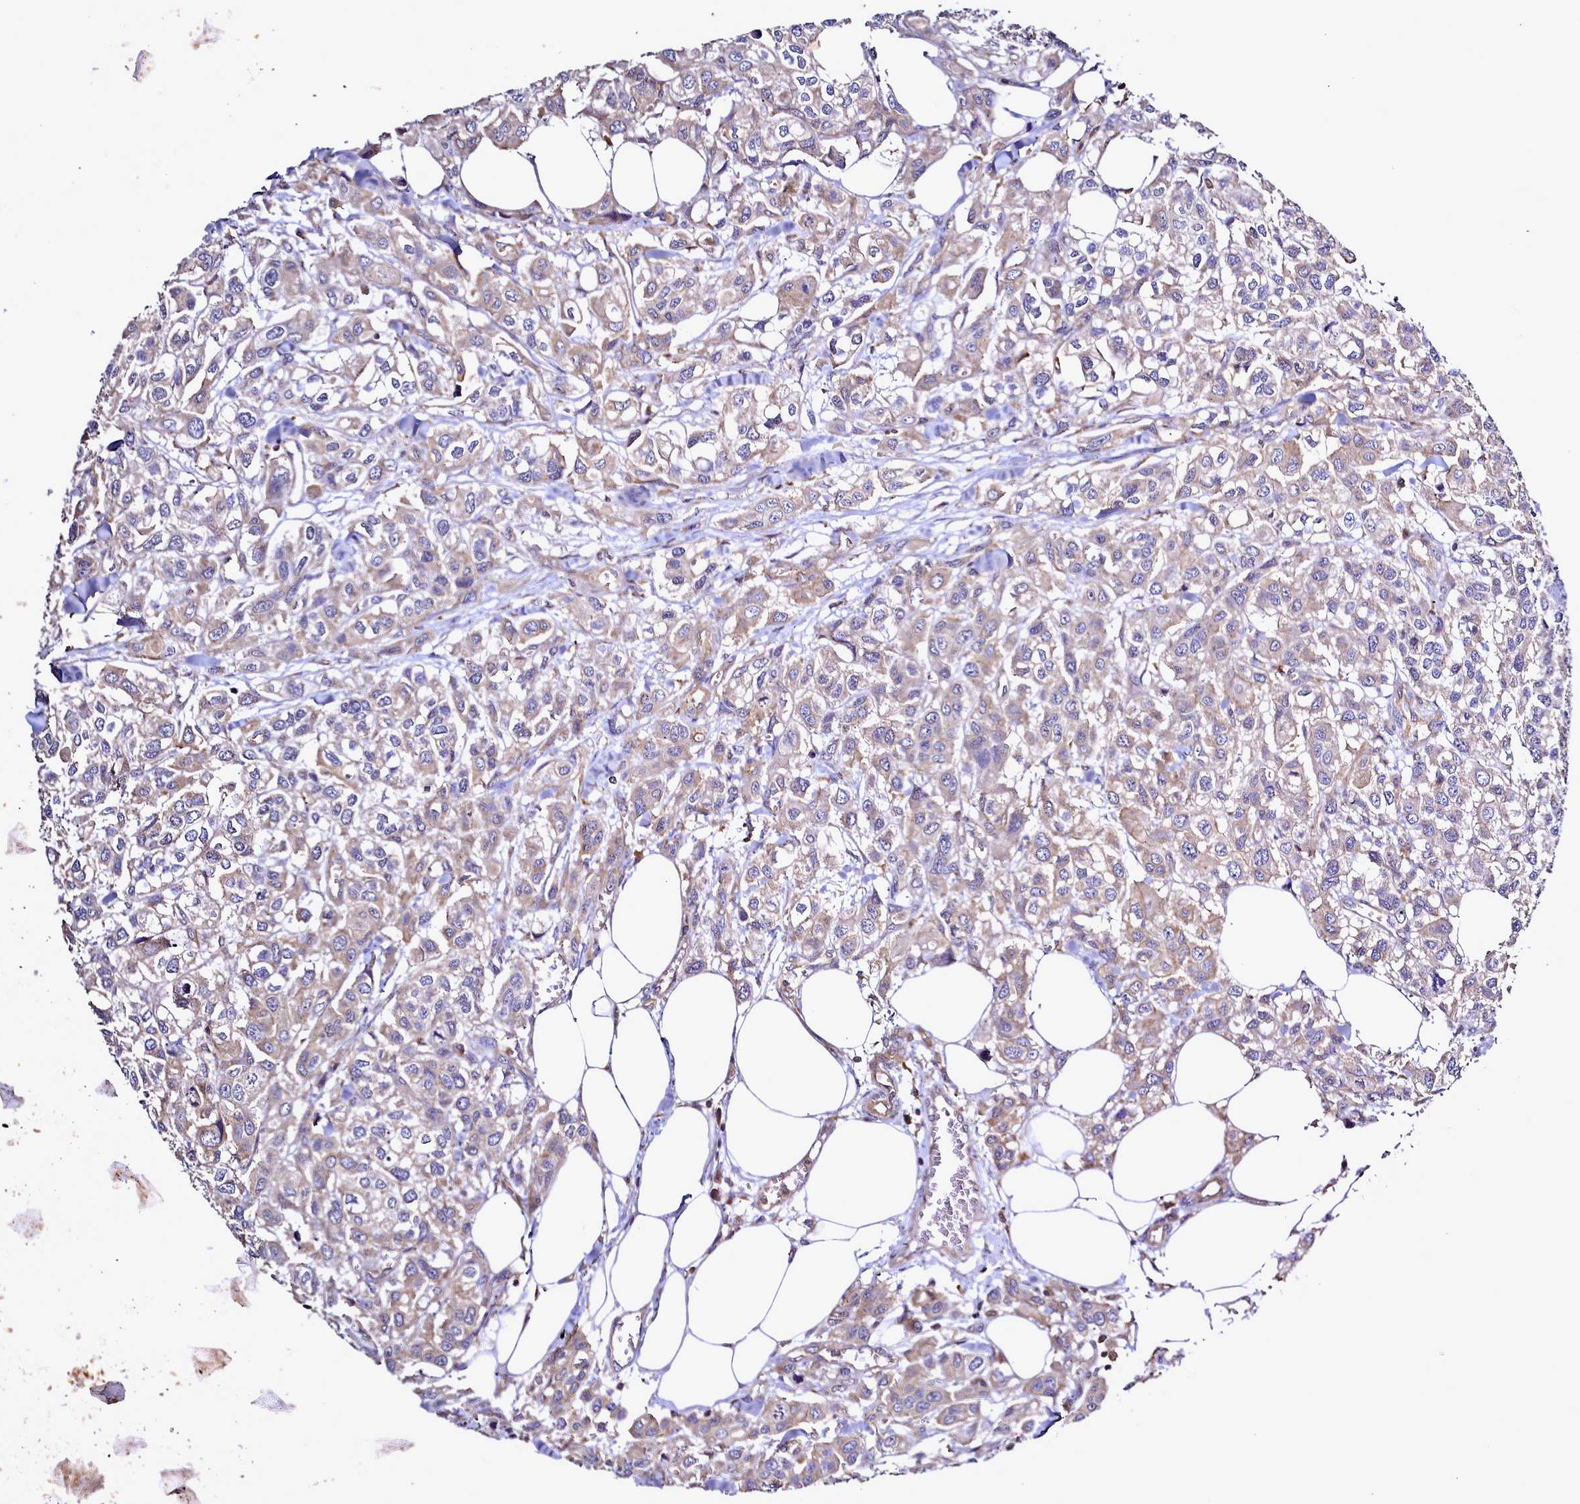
{"staining": {"intensity": "weak", "quantity": "25%-75%", "location": "cytoplasmic/membranous"}, "tissue": "urothelial cancer", "cell_type": "Tumor cells", "image_type": "cancer", "snomed": [{"axis": "morphology", "description": "Urothelial carcinoma, High grade"}, {"axis": "topography", "description": "Urinary bladder"}], "caption": "The photomicrograph reveals immunohistochemical staining of urothelial carcinoma (high-grade). There is weak cytoplasmic/membranous positivity is identified in about 25%-75% of tumor cells. (brown staining indicates protein expression, while blue staining denotes nuclei).", "gene": "NCKAP1L", "patient": {"sex": "male", "age": 67}}